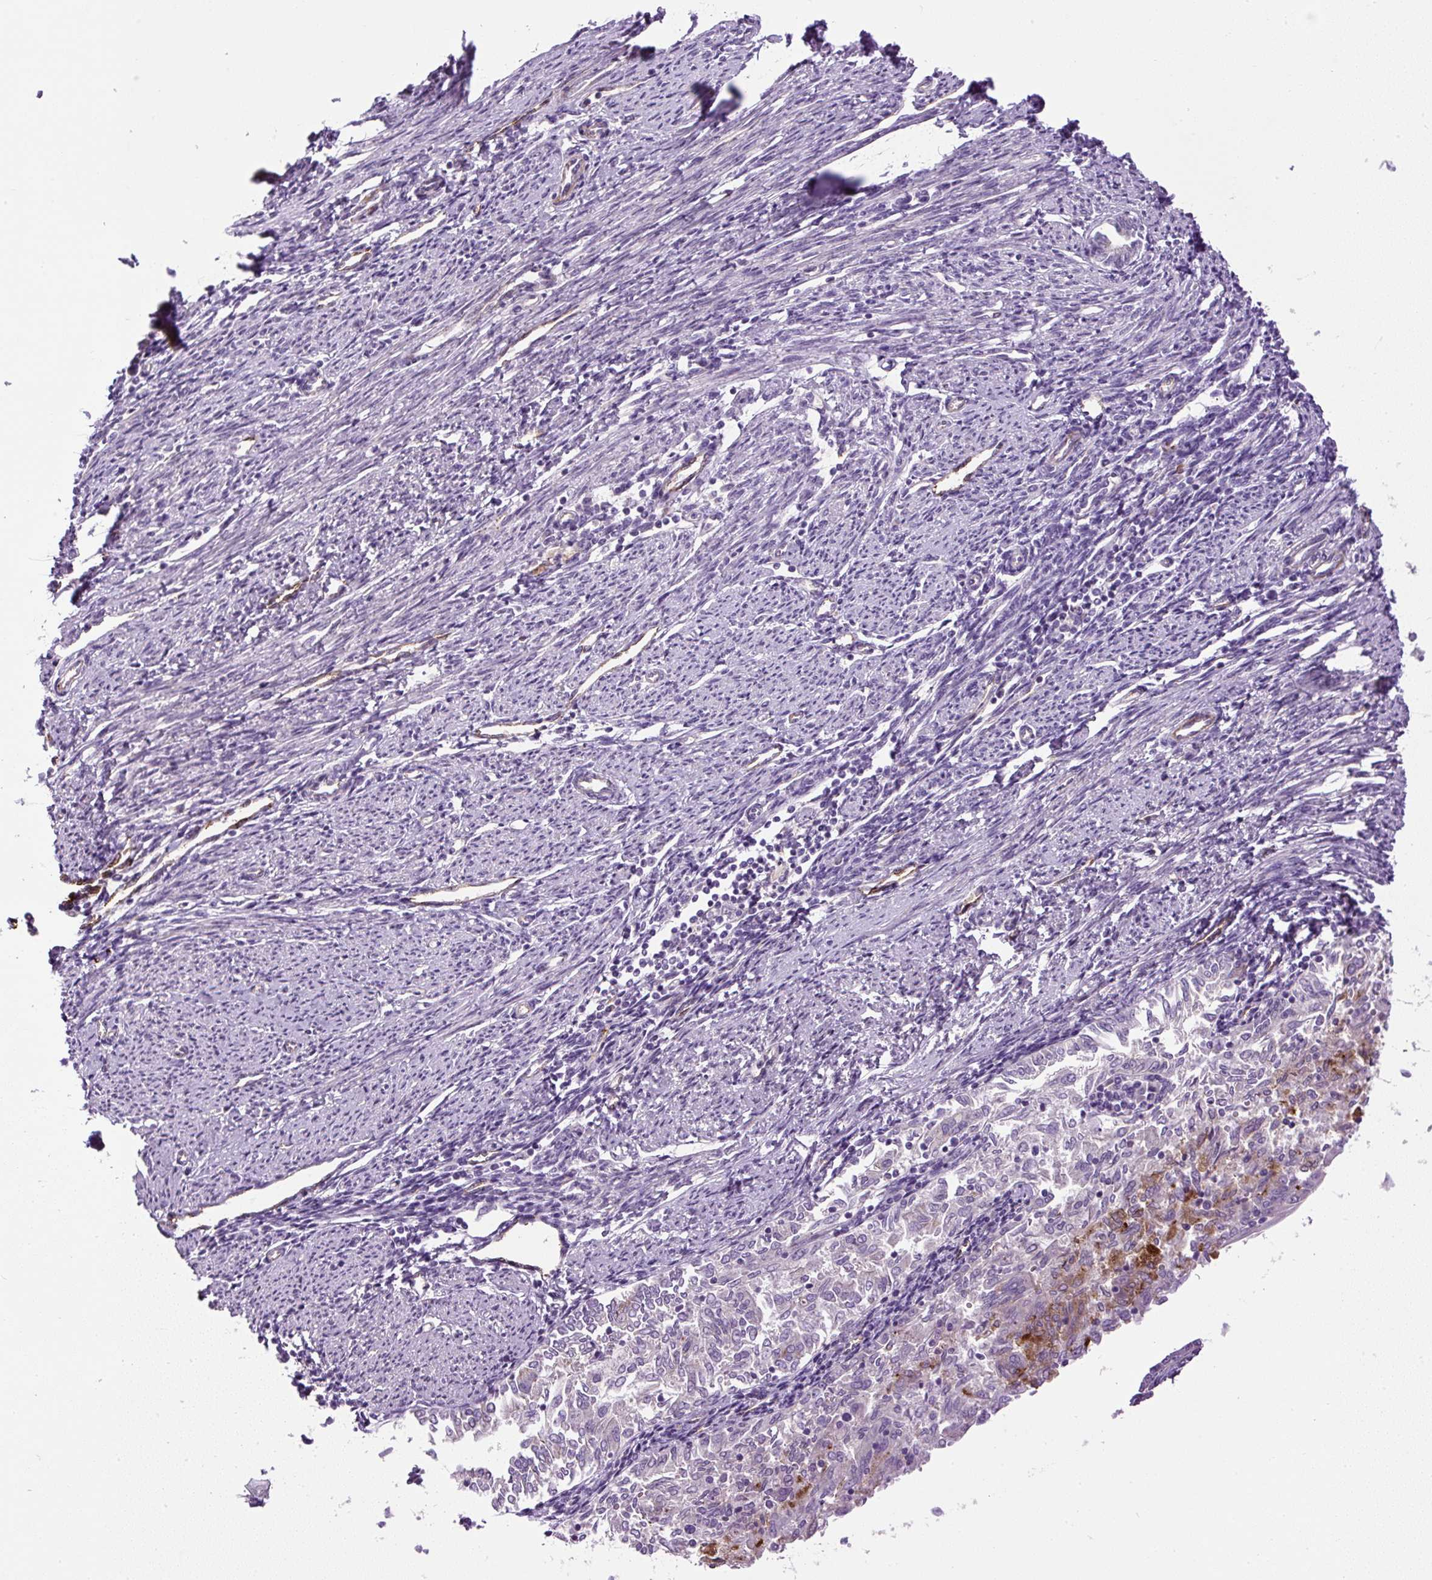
{"staining": {"intensity": "negative", "quantity": "none", "location": "none"}, "tissue": "endometrial cancer", "cell_type": "Tumor cells", "image_type": "cancer", "snomed": [{"axis": "morphology", "description": "Adenocarcinoma, NOS"}, {"axis": "topography", "description": "Endometrium"}], "caption": "A histopathology image of human endometrial cancer (adenocarcinoma) is negative for staining in tumor cells.", "gene": "LEFTY2", "patient": {"sex": "female", "age": 79}}